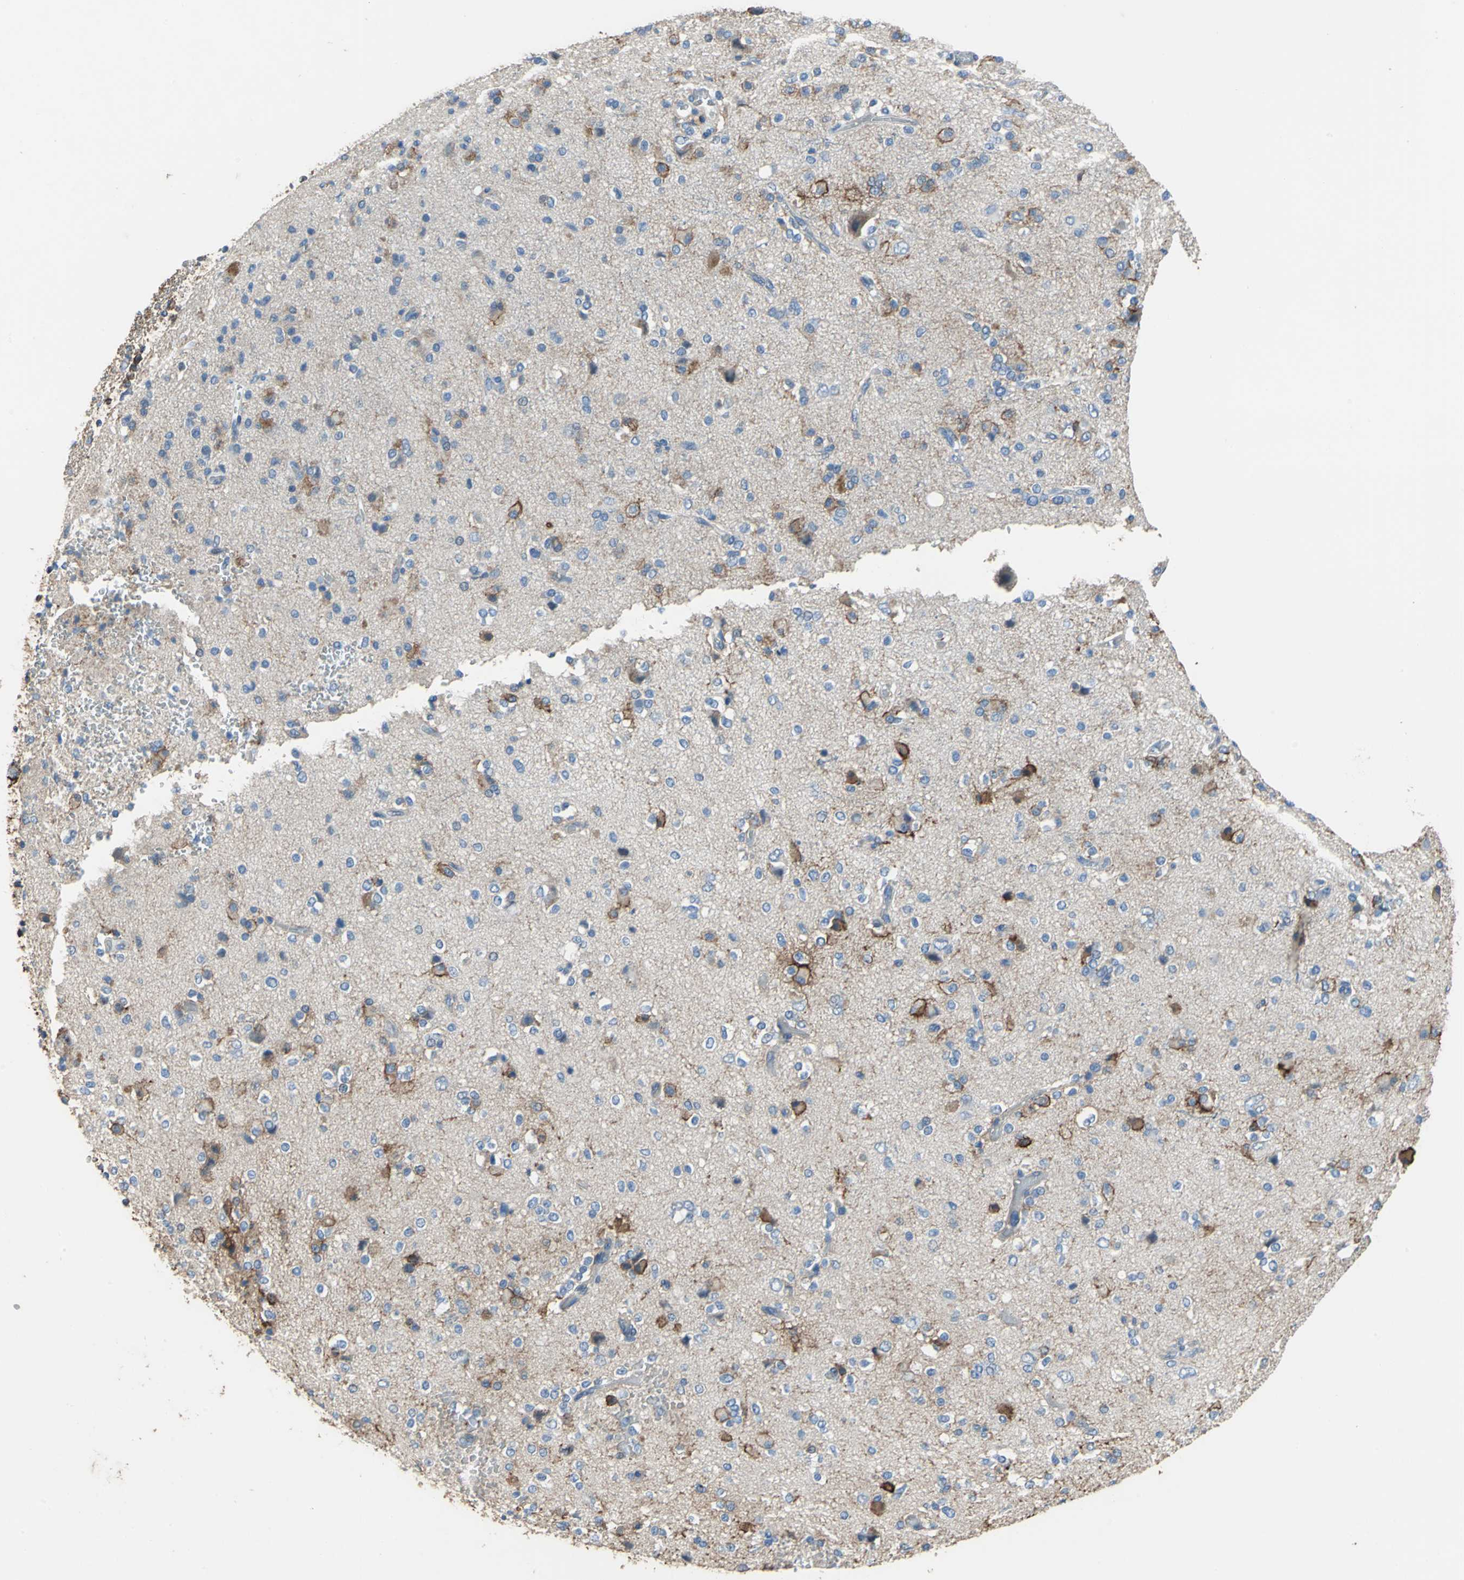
{"staining": {"intensity": "moderate", "quantity": "25%-75%", "location": "cytoplasmic/membranous"}, "tissue": "glioma", "cell_type": "Tumor cells", "image_type": "cancer", "snomed": [{"axis": "morphology", "description": "Glioma, malignant, High grade"}, {"axis": "topography", "description": "Brain"}], "caption": "There is medium levels of moderate cytoplasmic/membranous staining in tumor cells of malignant glioma (high-grade), as demonstrated by immunohistochemical staining (brown color).", "gene": "CD44", "patient": {"sex": "male", "age": 47}}